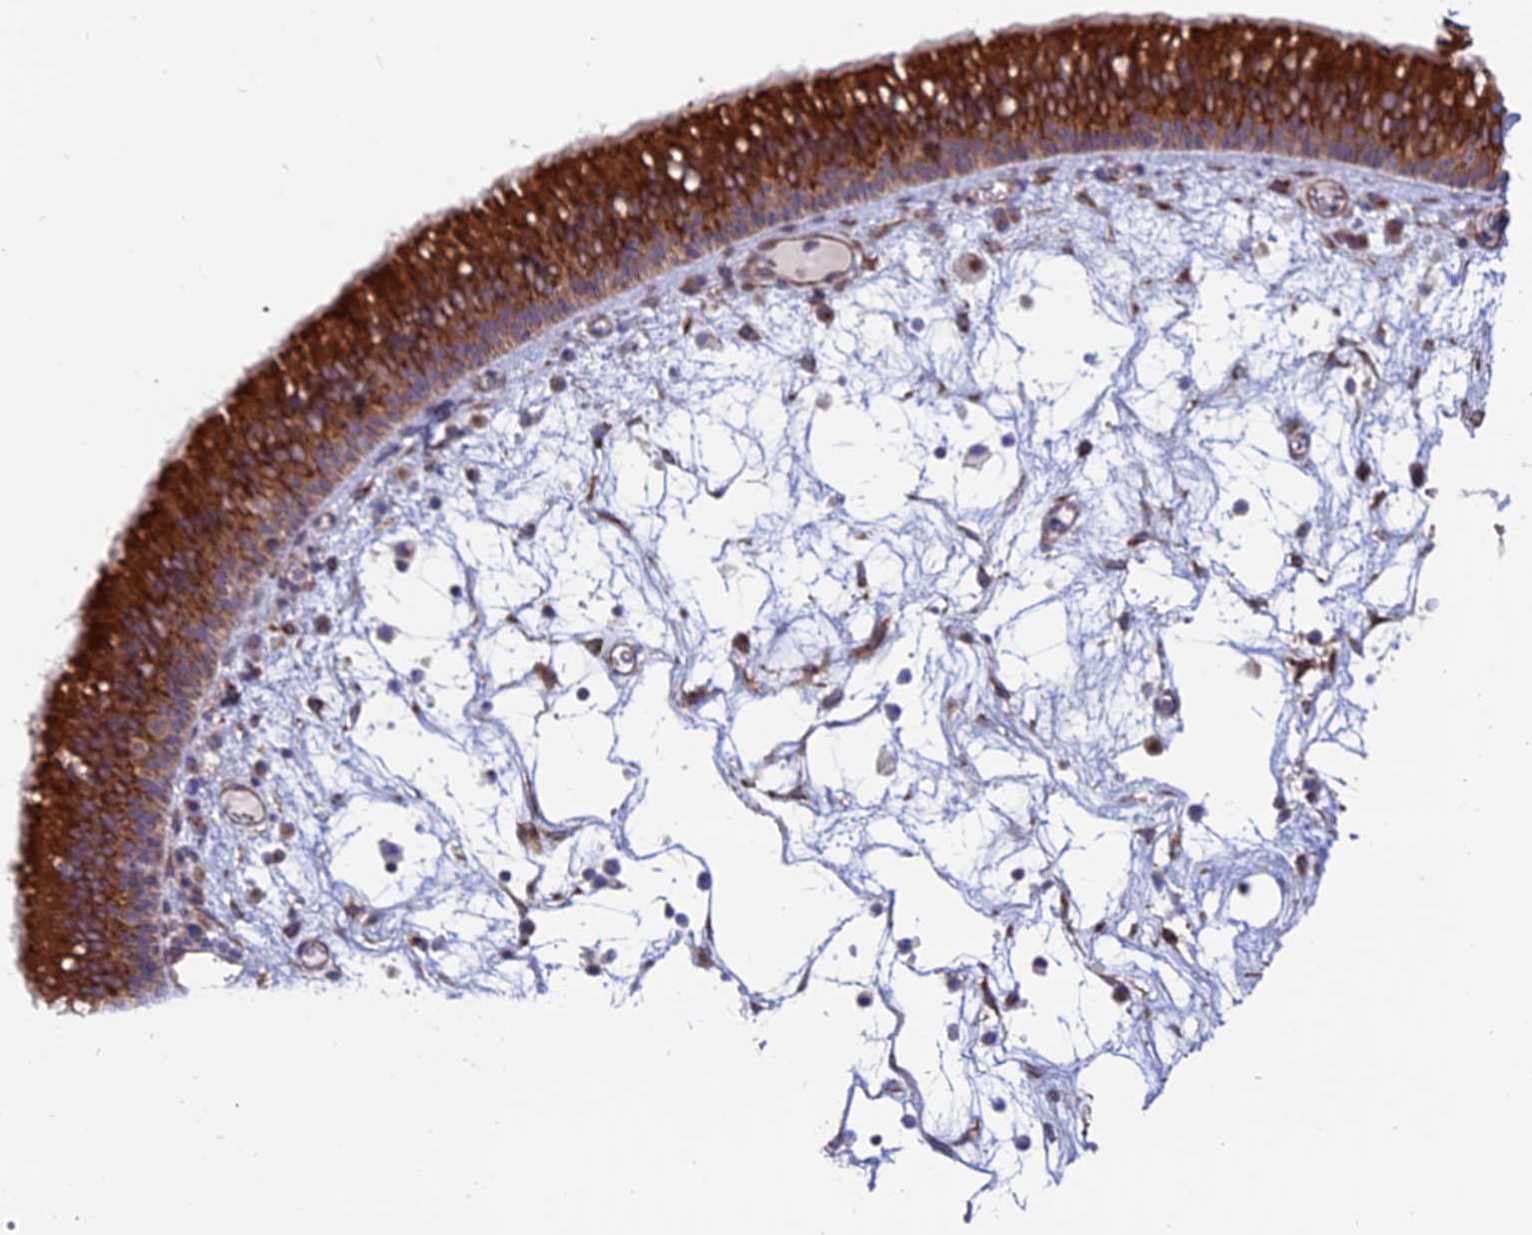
{"staining": {"intensity": "strong", "quantity": ">75%", "location": "cytoplasmic/membranous"}, "tissue": "nasopharynx", "cell_type": "Respiratory epithelial cells", "image_type": "normal", "snomed": [{"axis": "morphology", "description": "Normal tissue, NOS"}, {"axis": "morphology", "description": "Inflammation, NOS"}, {"axis": "morphology", "description": "Malignant melanoma, Metastatic site"}, {"axis": "topography", "description": "Nasopharynx"}], "caption": "Strong cytoplasmic/membranous protein staining is appreciated in approximately >75% of respiratory epithelial cells in nasopharynx. The protein is shown in brown color, while the nuclei are stained blue.", "gene": "MYO5B", "patient": {"sex": "male", "age": 70}}